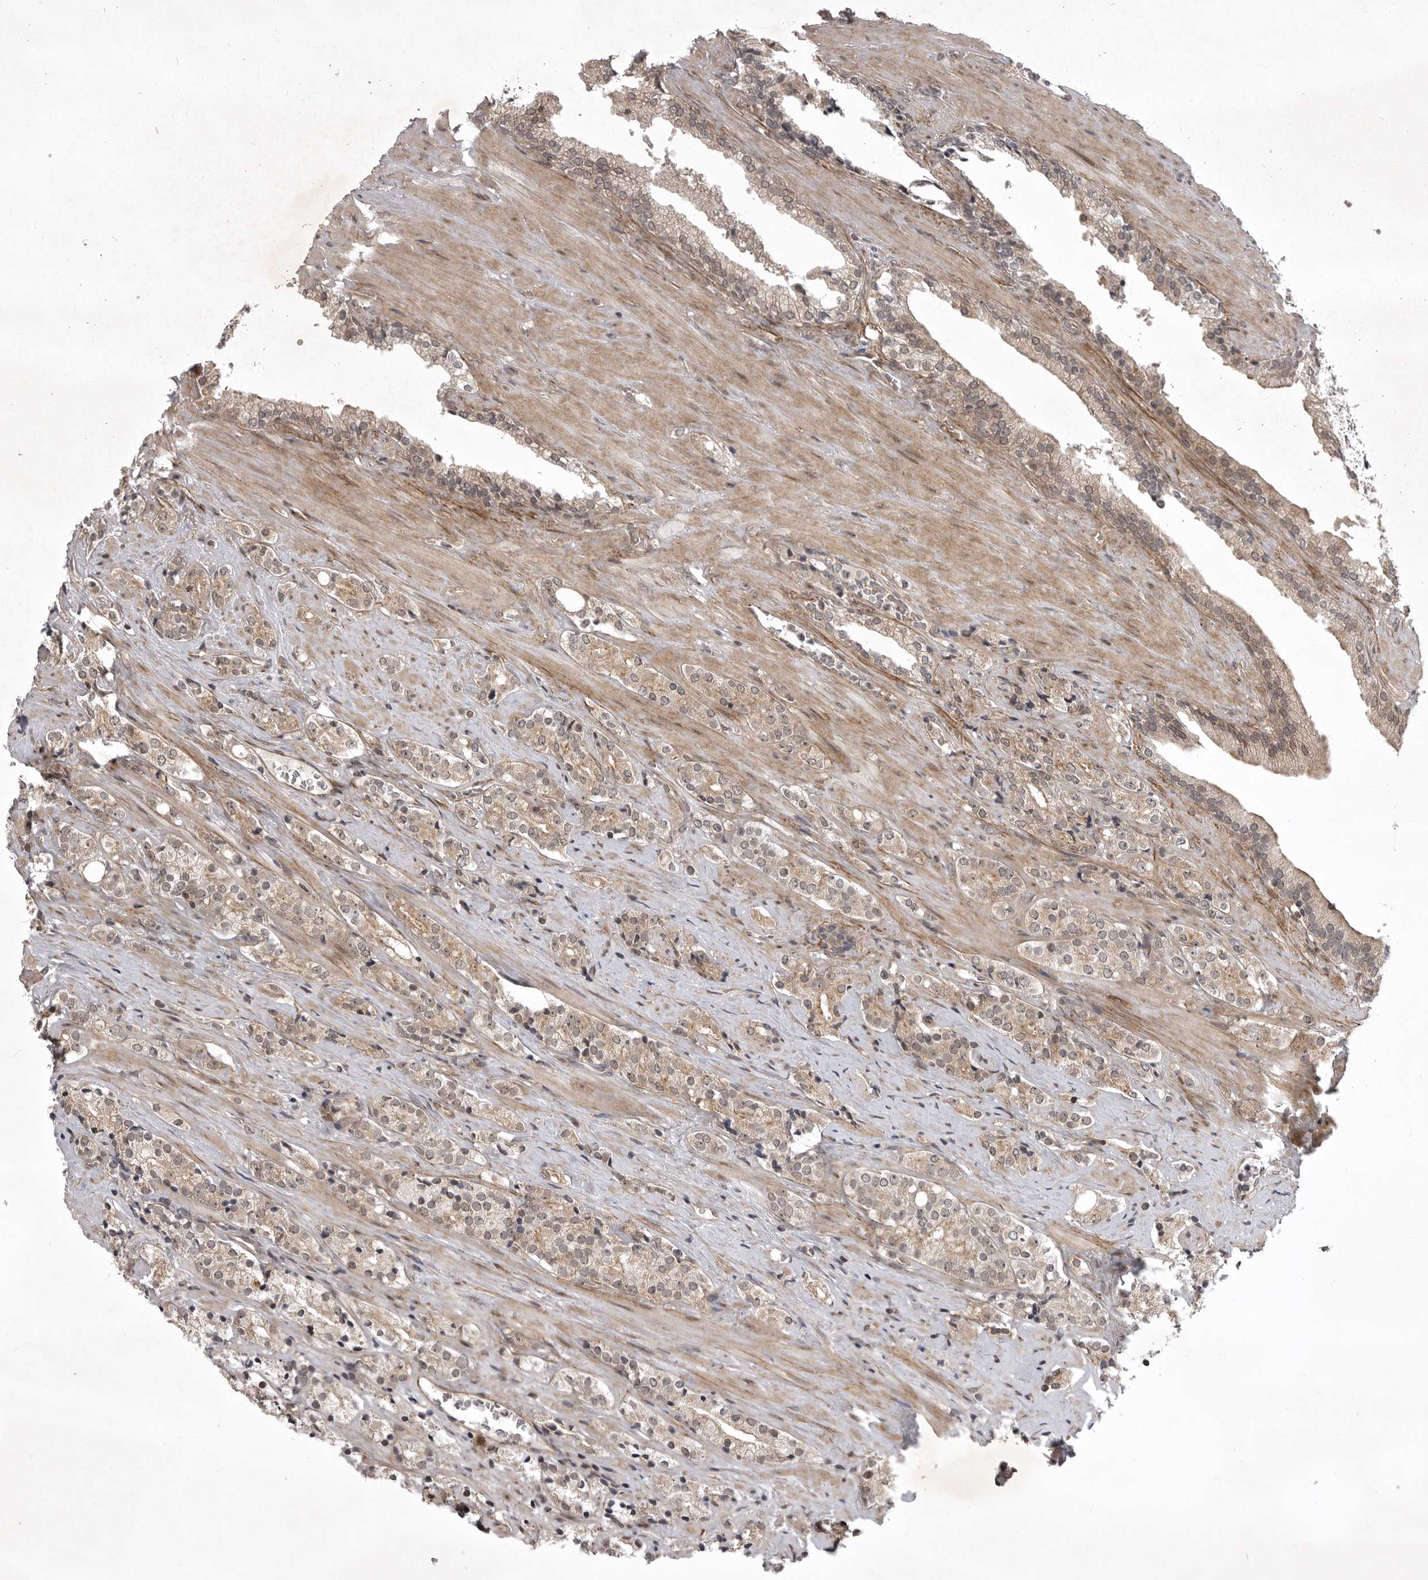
{"staining": {"intensity": "weak", "quantity": "25%-75%", "location": "cytoplasmic/membranous,nuclear"}, "tissue": "prostate cancer", "cell_type": "Tumor cells", "image_type": "cancer", "snomed": [{"axis": "morphology", "description": "Adenocarcinoma, High grade"}, {"axis": "topography", "description": "Prostate"}], "caption": "Weak cytoplasmic/membranous and nuclear staining is appreciated in about 25%-75% of tumor cells in adenocarcinoma (high-grade) (prostate).", "gene": "SNX16", "patient": {"sex": "male", "age": 71}}